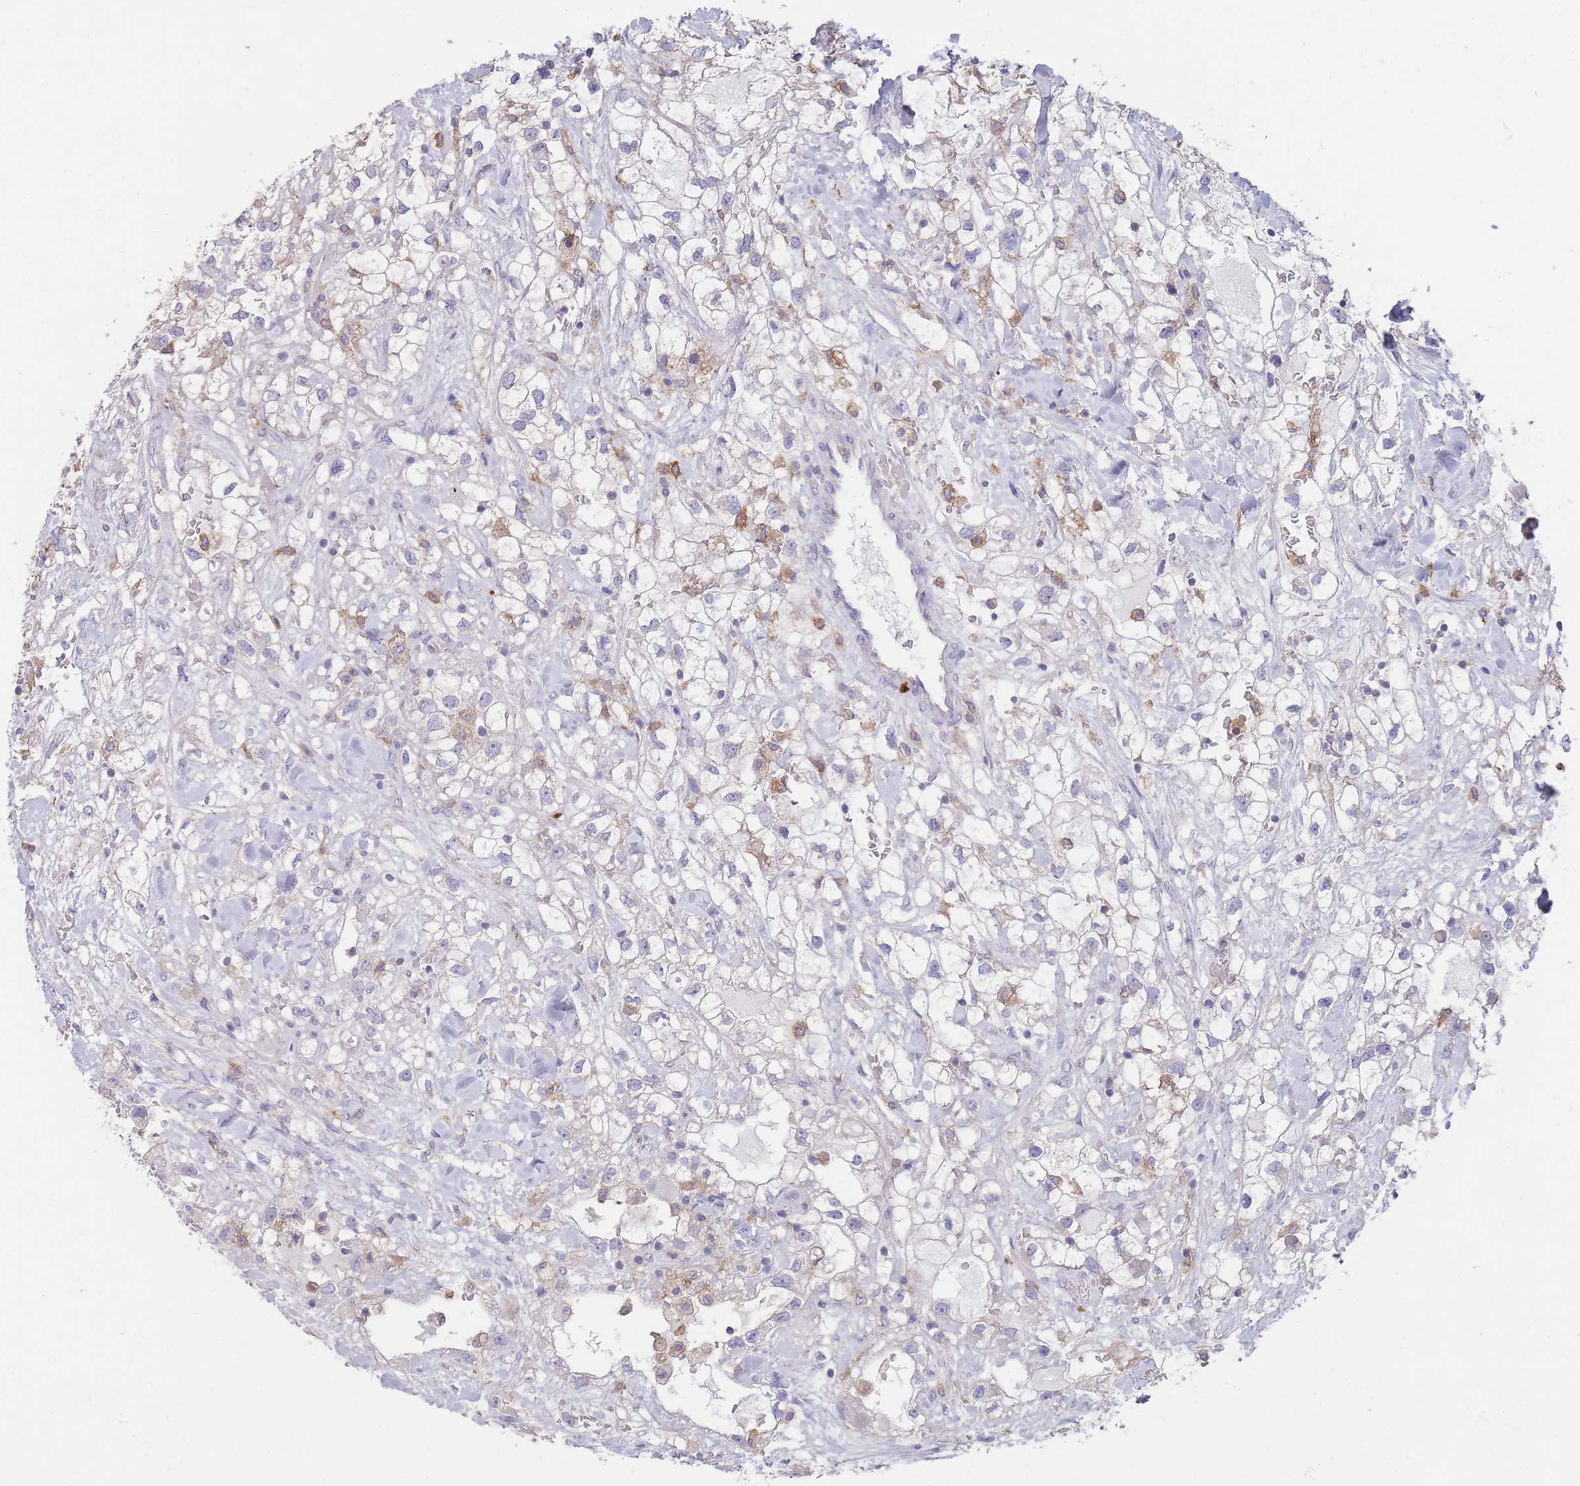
{"staining": {"intensity": "negative", "quantity": "none", "location": "none"}, "tissue": "renal cancer", "cell_type": "Tumor cells", "image_type": "cancer", "snomed": [{"axis": "morphology", "description": "Adenocarcinoma, NOS"}, {"axis": "topography", "description": "Kidney"}], "caption": "Renal adenocarcinoma was stained to show a protein in brown. There is no significant expression in tumor cells.", "gene": "CLEC12A", "patient": {"sex": "male", "age": 59}}